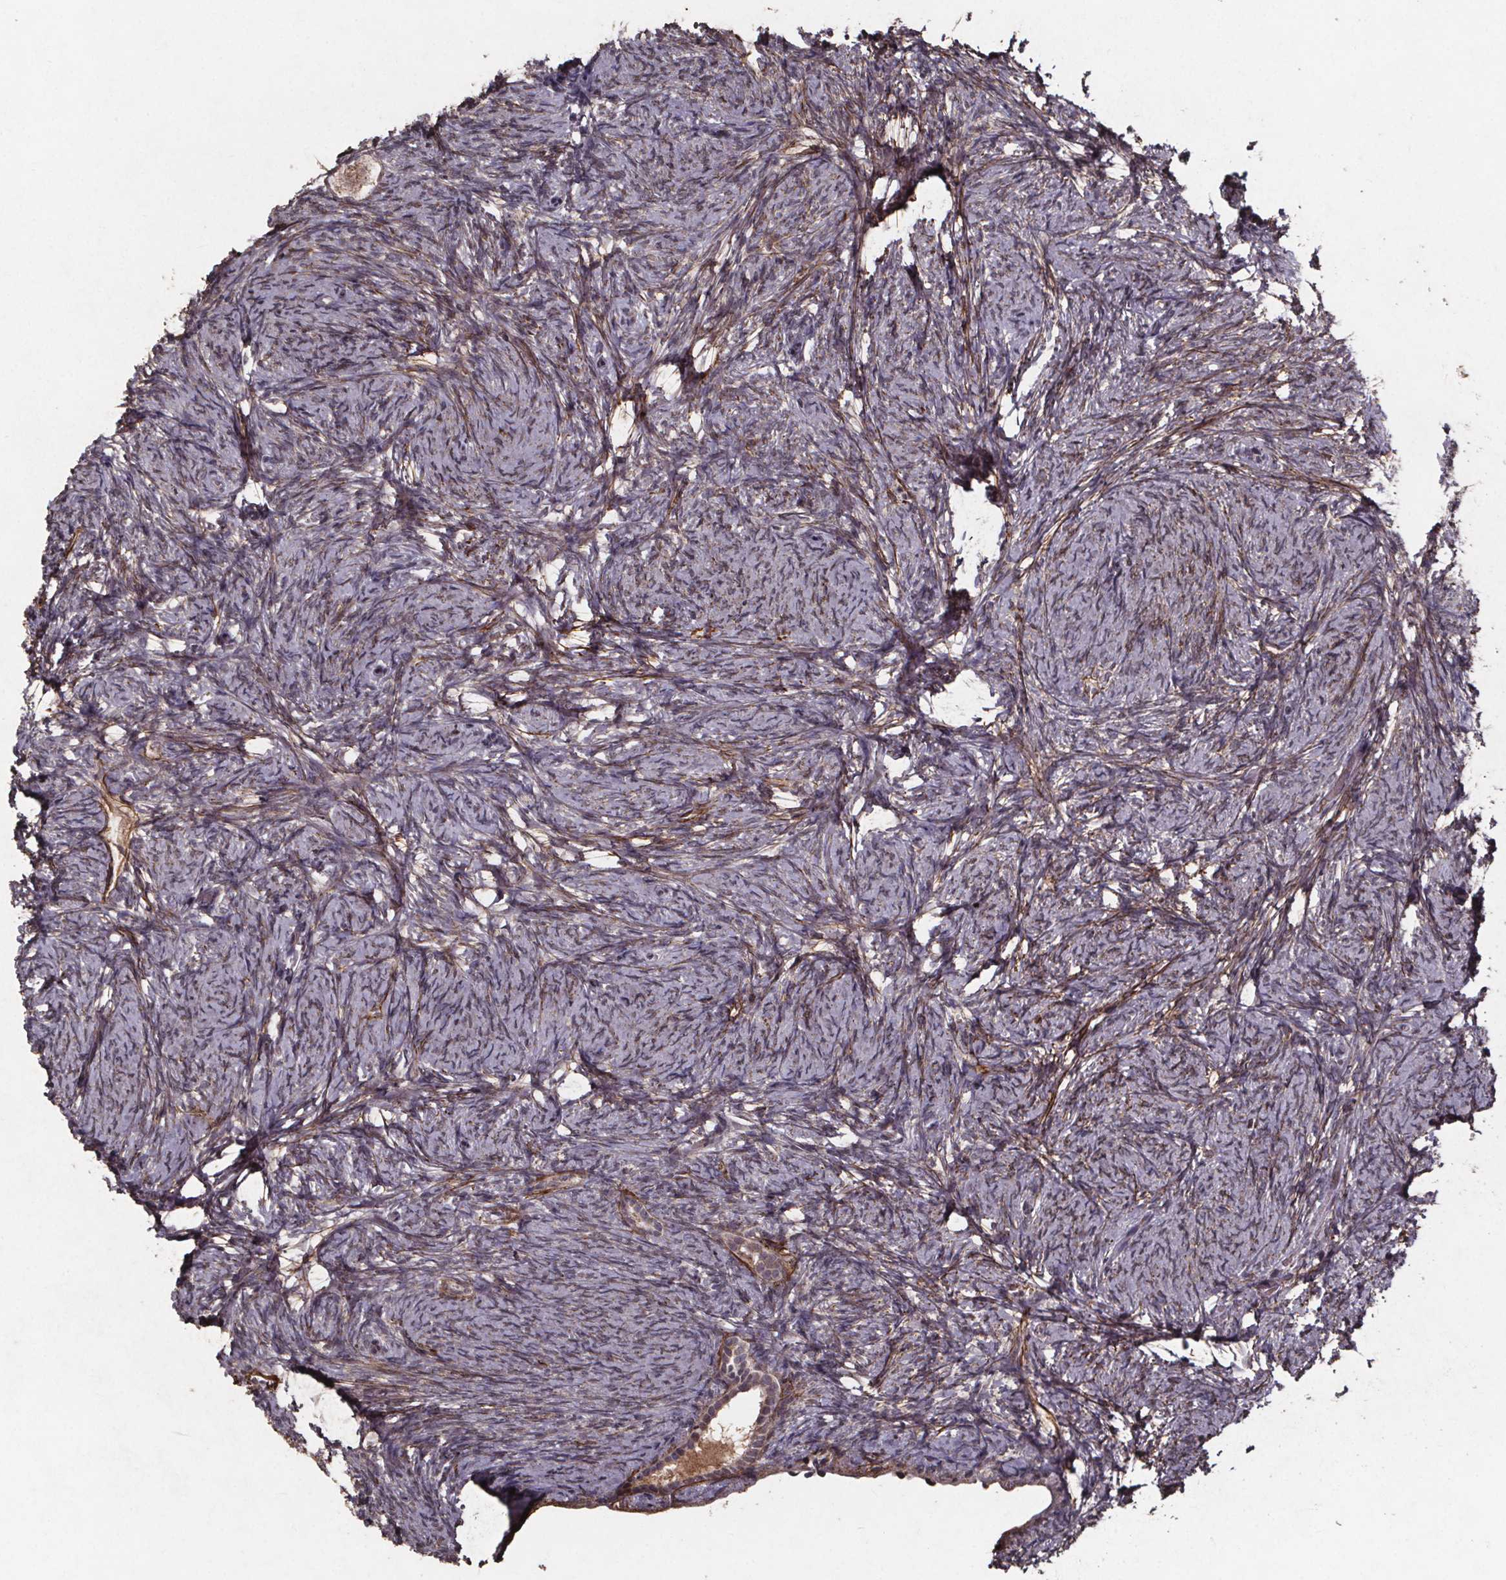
{"staining": {"intensity": "moderate", "quantity": ">75%", "location": "cytoplasmic/membranous"}, "tissue": "ovary", "cell_type": "Follicle cells", "image_type": "normal", "snomed": [{"axis": "morphology", "description": "Normal tissue, NOS"}, {"axis": "topography", "description": "Ovary"}], "caption": "Immunohistochemistry (IHC) of benign ovary shows medium levels of moderate cytoplasmic/membranous expression in approximately >75% of follicle cells.", "gene": "GPX3", "patient": {"sex": "female", "age": 34}}